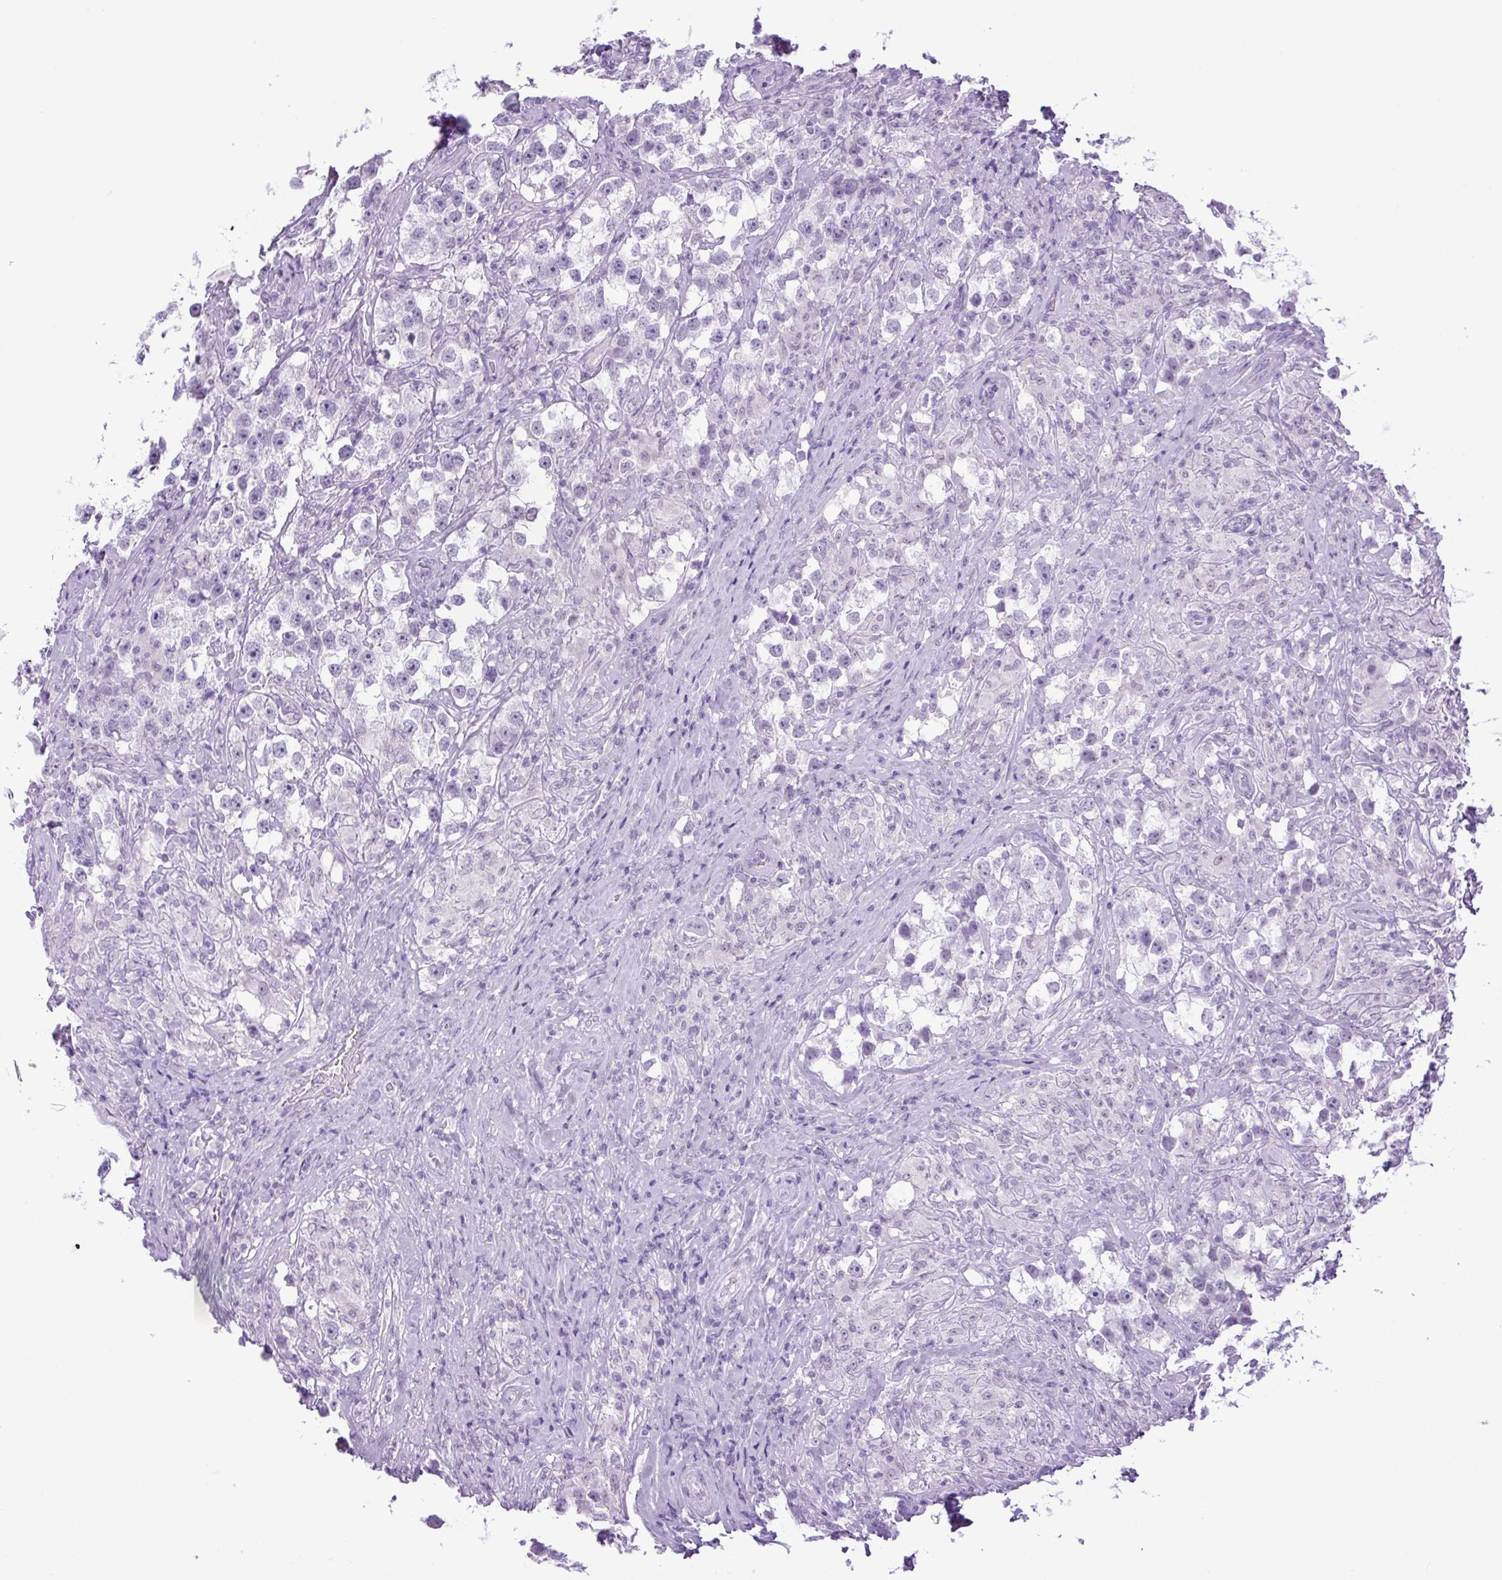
{"staining": {"intensity": "negative", "quantity": "none", "location": "none"}, "tissue": "testis cancer", "cell_type": "Tumor cells", "image_type": "cancer", "snomed": [{"axis": "morphology", "description": "Seminoma, NOS"}, {"axis": "topography", "description": "Testis"}], "caption": "The immunohistochemistry histopathology image has no significant staining in tumor cells of seminoma (testis) tissue. Brightfield microscopy of IHC stained with DAB (3,3'-diaminobenzidine) (brown) and hematoxylin (blue), captured at high magnification.", "gene": "KPNA1", "patient": {"sex": "male", "age": 46}}